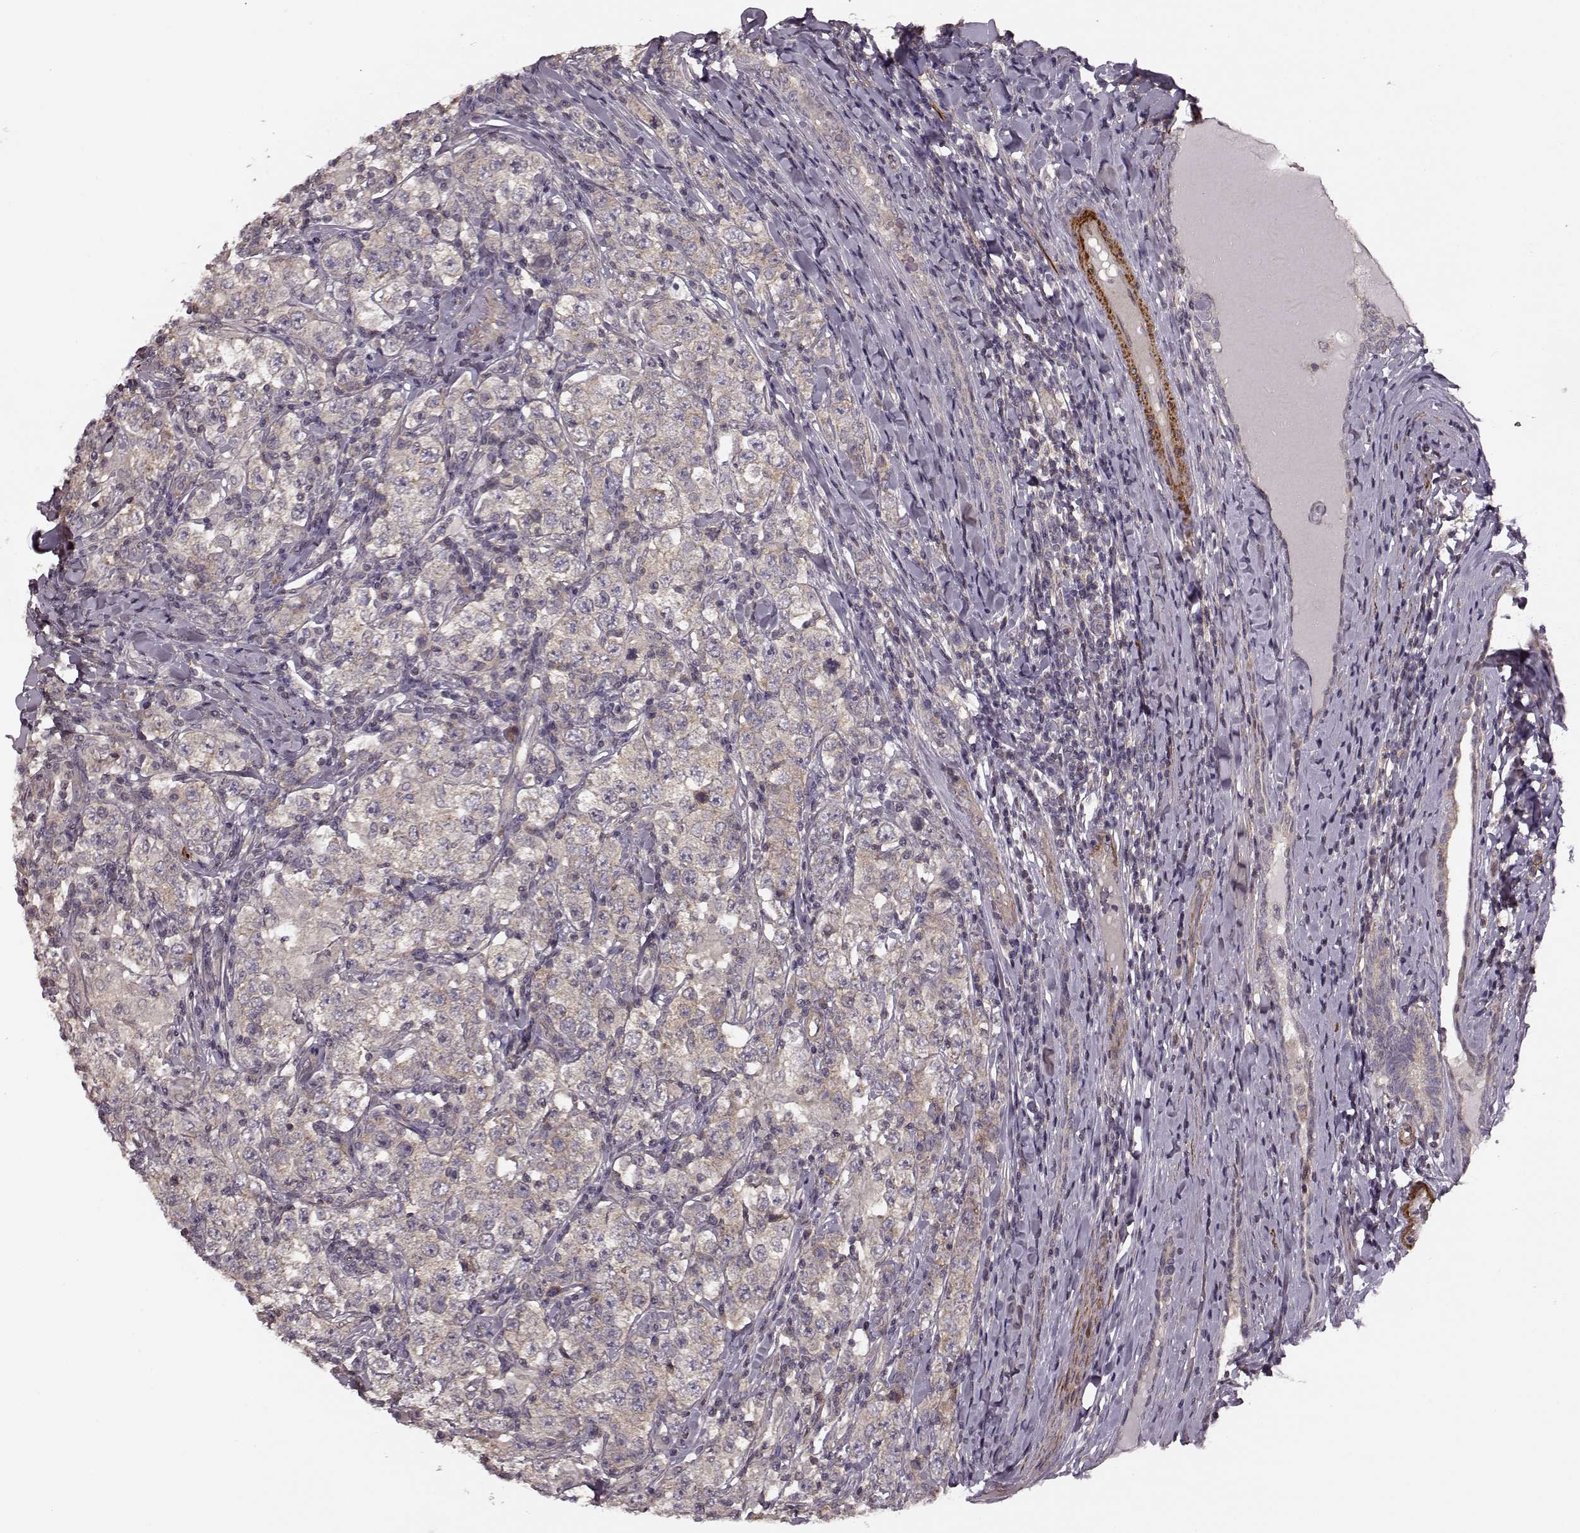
{"staining": {"intensity": "weak", "quantity": "<25%", "location": "cytoplasmic/membranous"}, "tissue": "testis cancer", "cell_type": "Tumor cells", "image_type": "cancer", "snomed": [{"axis": "morphology", "description": "Seminoma, NOS"}, {"axis": "morphology", "description": "Carcinoma, Embryonal, NOS"}, {"axis": "topography", "description": "Testis"}], "caption": "IHC image of testis seminoma stained for a protein (brown), which exhibits no staining in tumor cells.", "gene": "SLAIN2", "patient": {"sex": "male", "age": 41}}